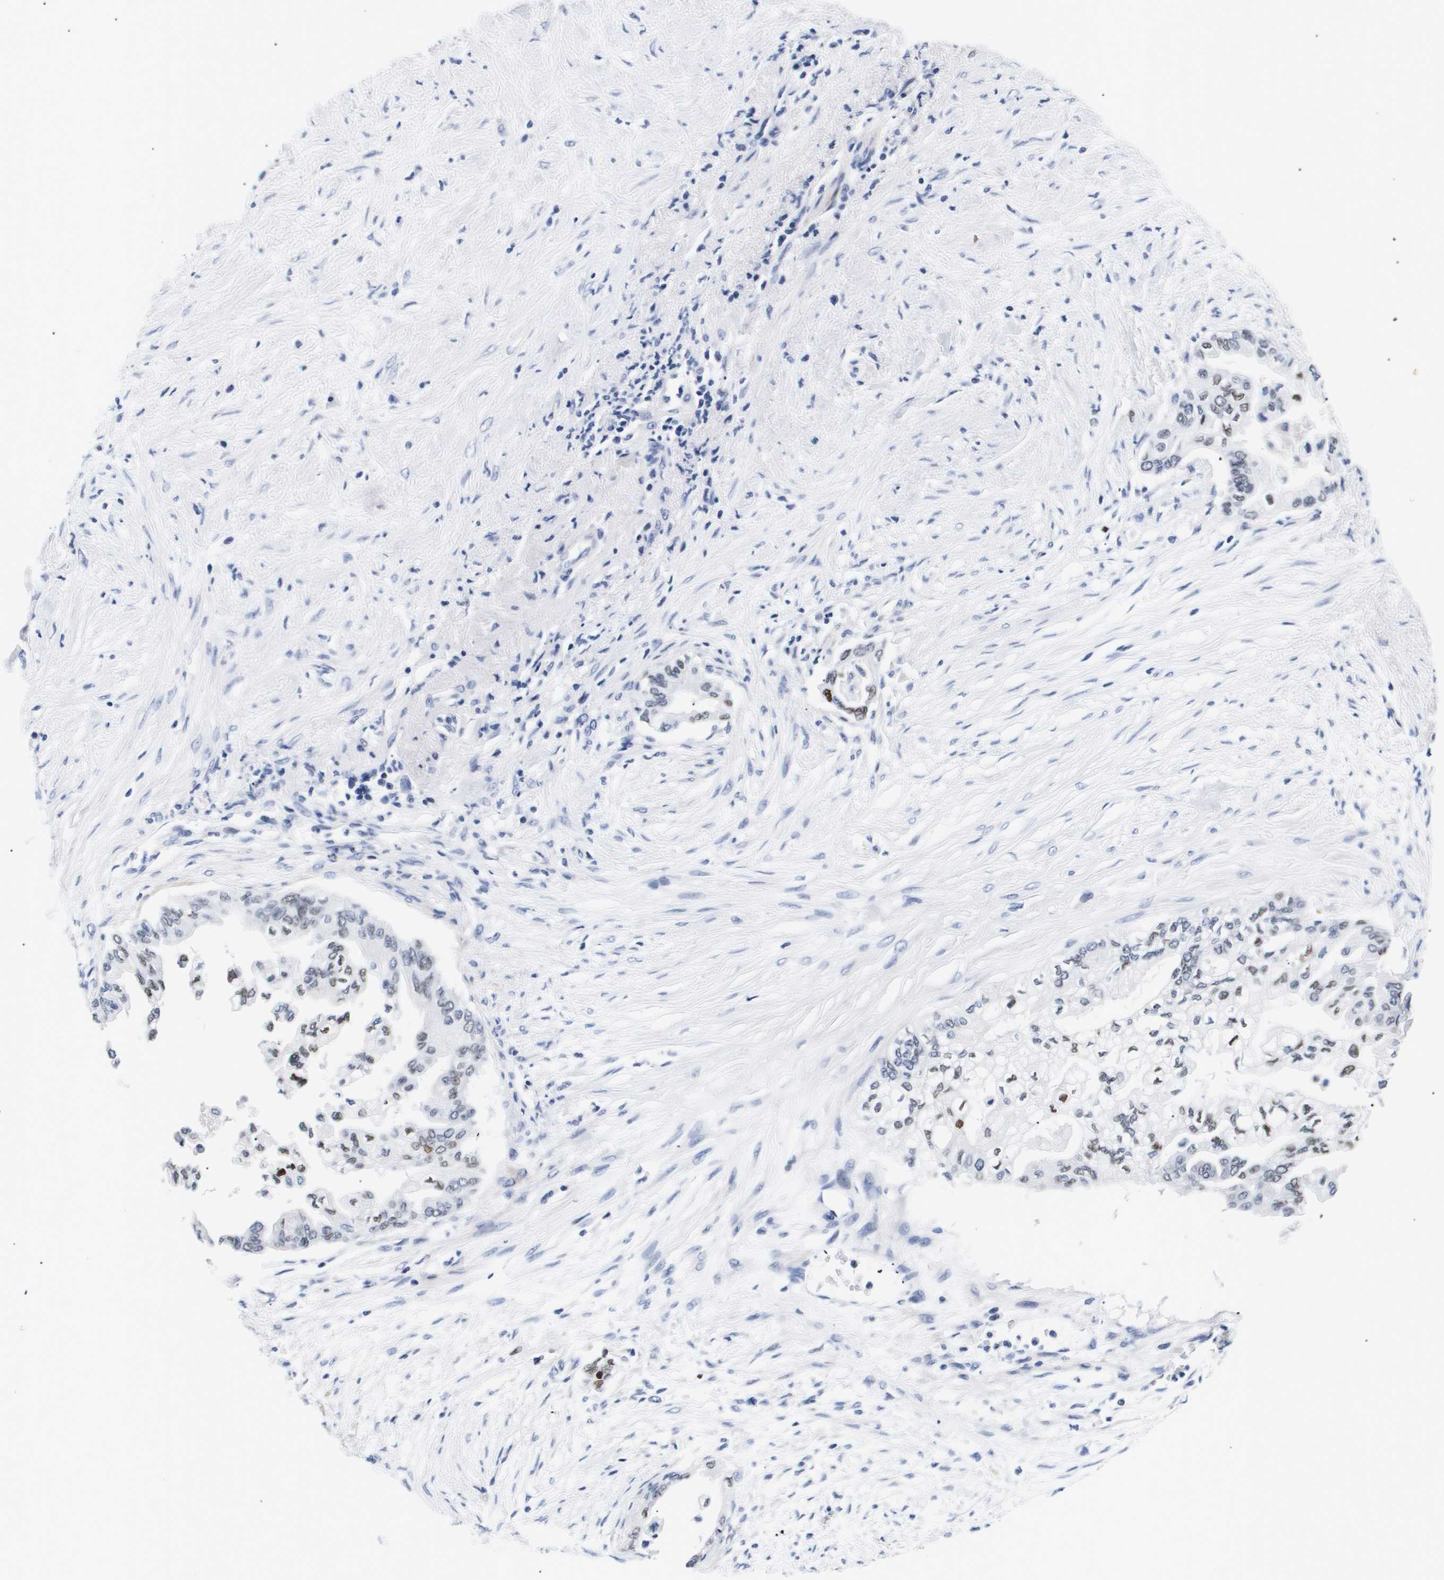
{"staining": {"intensity": "weak", "quantity": "<25%", "location": "nuclear"}, "tissue": "pancreatic cancer", "cell_type": "Tumor cells", "image_type": "cancer", "snomed": [{"axis": "morphology", "description": "Normal tissue, NOS"}, {"axis": "morphology", "description": "Adenocarcinoma, NOS"}, {"axis": "topography", "description": "Pancreas"}, {"axis": "topography", "description": "Duodenum"}], "caption": "Pancreatic cancer (adenocarcinoma) was stained to show a protein in brown. There is no significant expression in tumor cells. (Immunohistochemistry (ihc), brightfield microscopy, high magnification).", "gene": "SHD", "patient": {"sex": "female", "age": 60}}